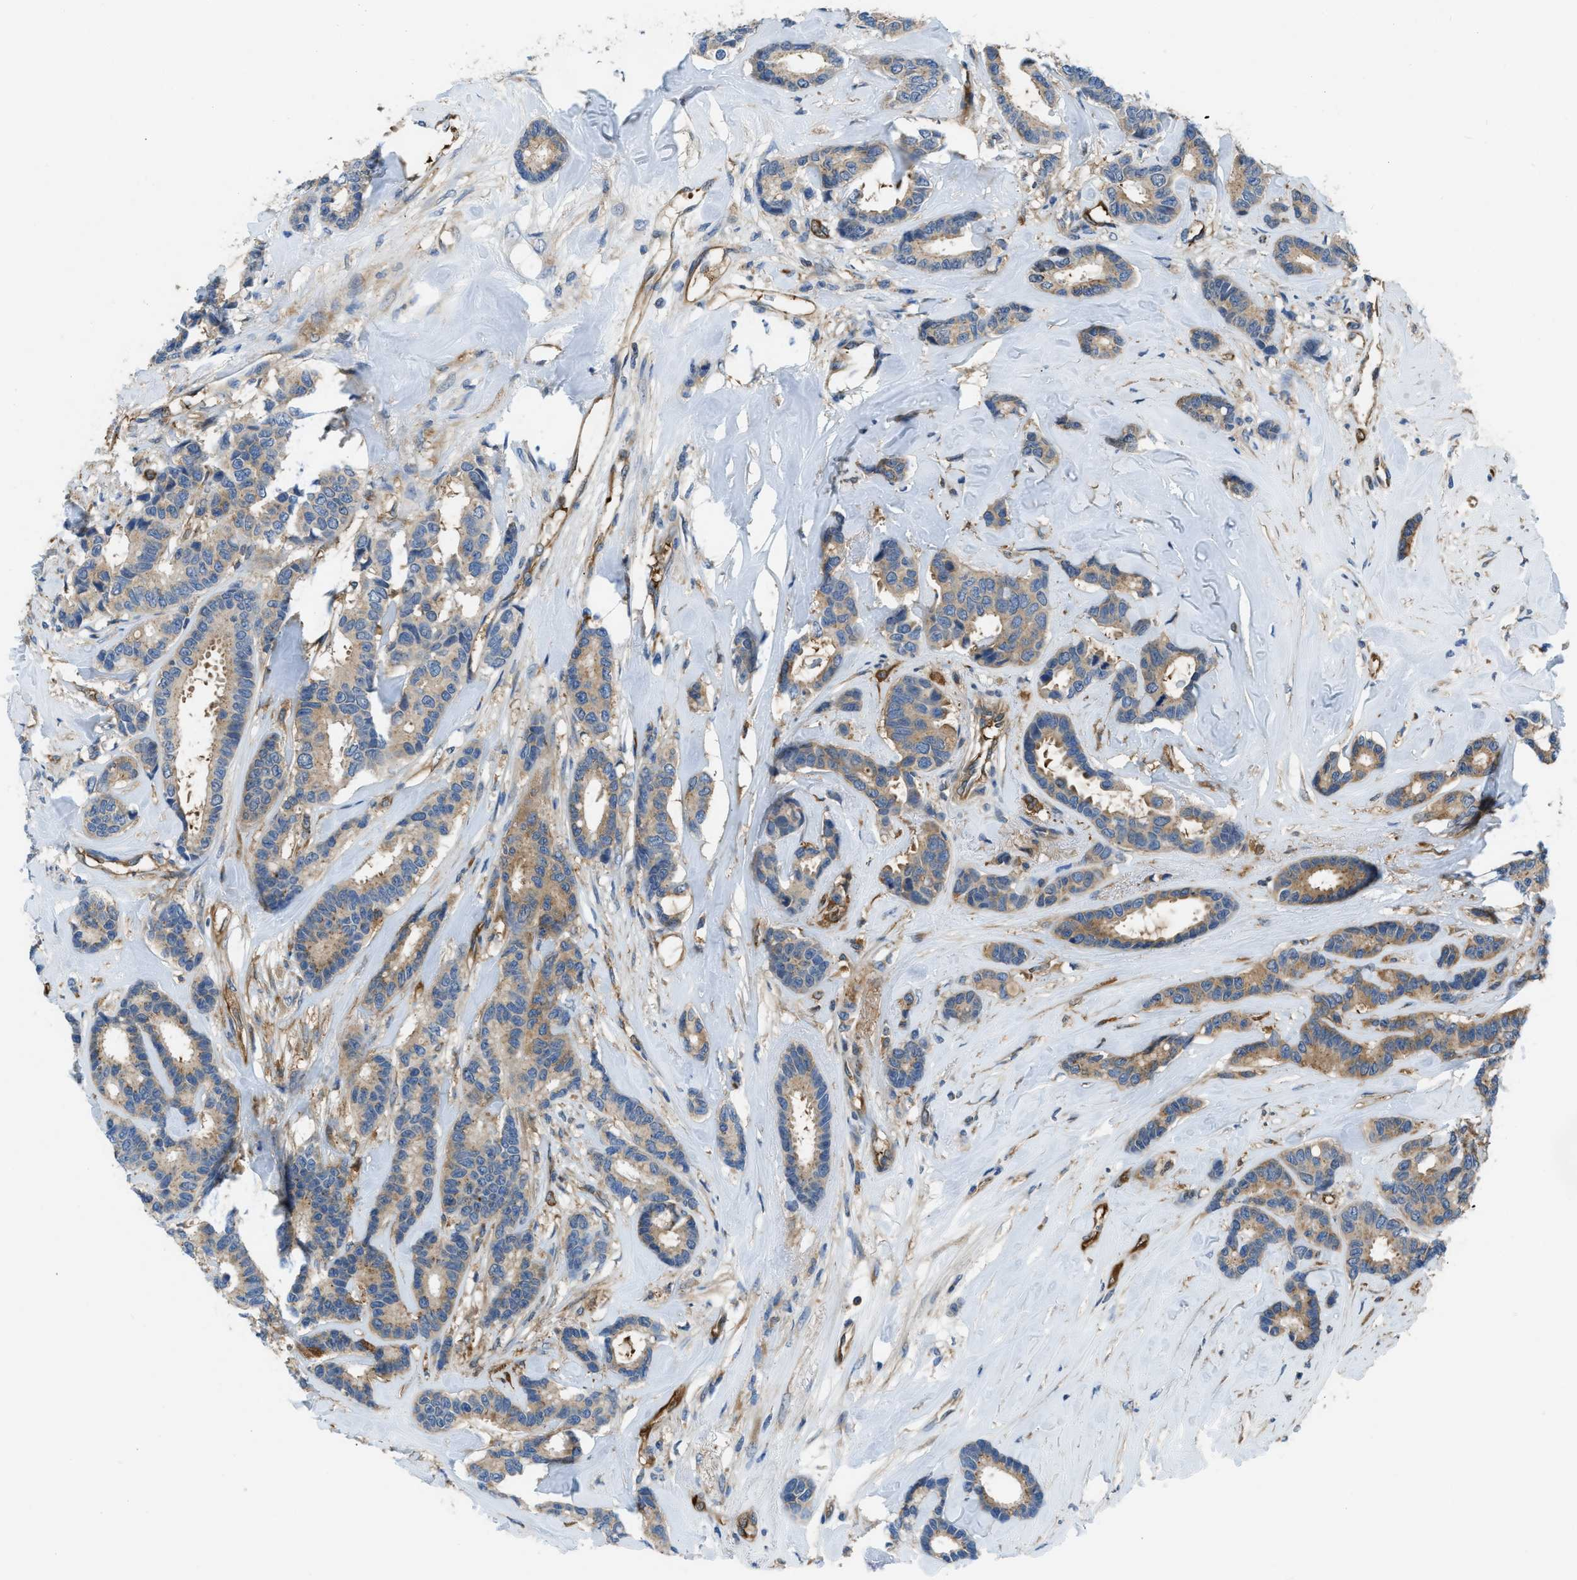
{"staining": {"intensity": "weak", "quantity": ">75%", "location": "cytoplasmic/membranous"}, "tissue": "breast cancer", "cell_type": "Tumor cells", "image_type": "cancer", "snomed": [{"axis": "morphology", "description": "Duct carcinoma"}, {"axis": "topography", "description": "Breast"}], "caption": "Immunohistochemistry photomicrograph of invasive ductal carcinoma (breast) stained for a protein (brown), which displays low levels of weak cytoplasmic/membranous expression in about >75% of tumor cells.", "gene": "PFKP", "patient": {"sex": "female", "age": 87}}